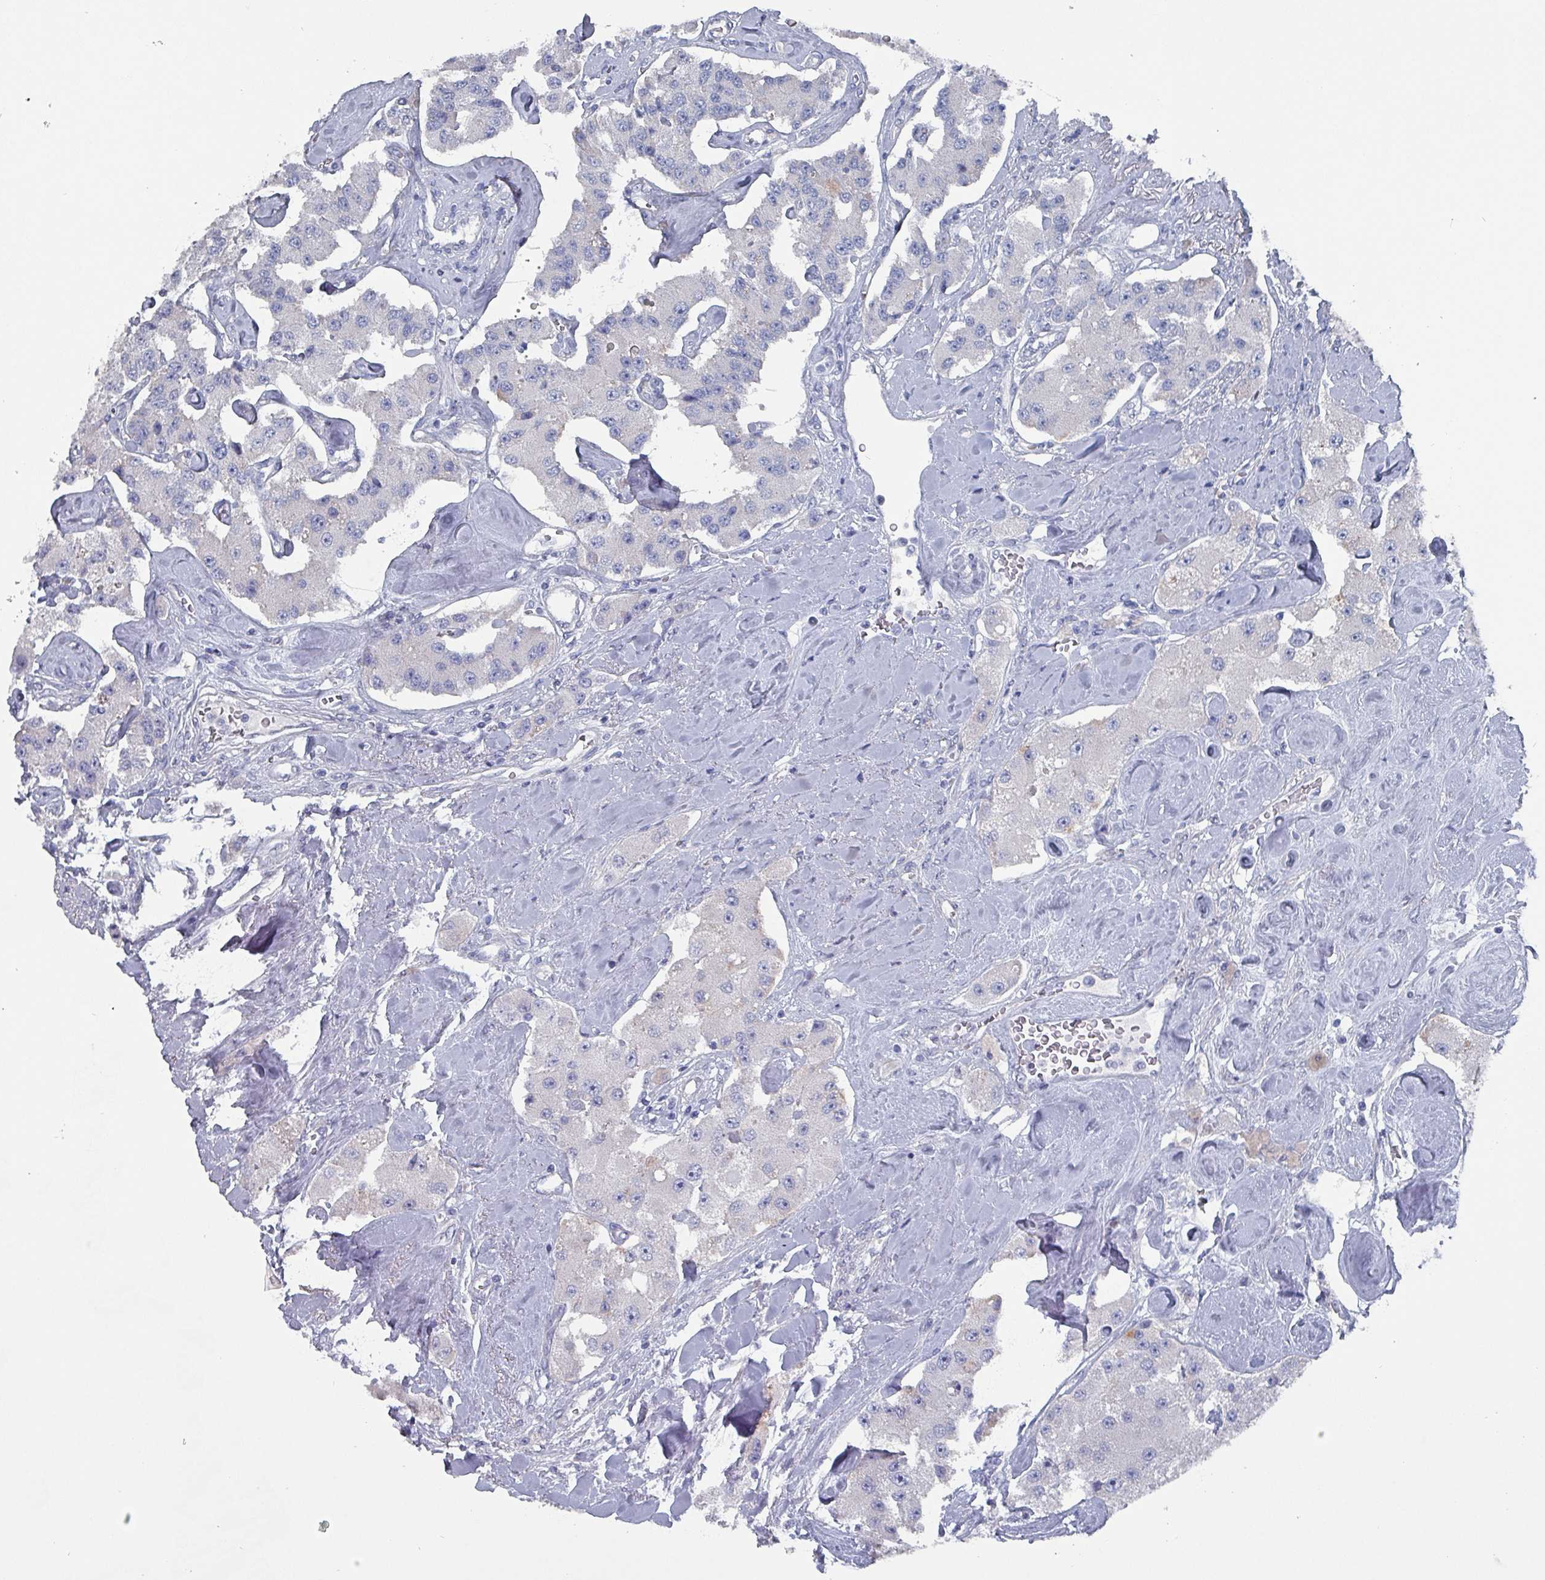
{"staining": {"intensity": "negative", "quantity": "none", "location": "none"}, "tissue": "carcinoid", "cell_type": "Tumor cells", "image_type": "cancer", "snomed": [{"axis": "morphology", "description": "Carcinoid, malignant, NOS"}, {"axis": "topography", "description": "Pancreas"}], "caption": "Human malignant carcinoid stained for a protein using immunohistochemistry (IHC) reveals no staining in tumor cells.", "gene": "DRD5", "patient": {"sex": "male", "age": 41}}